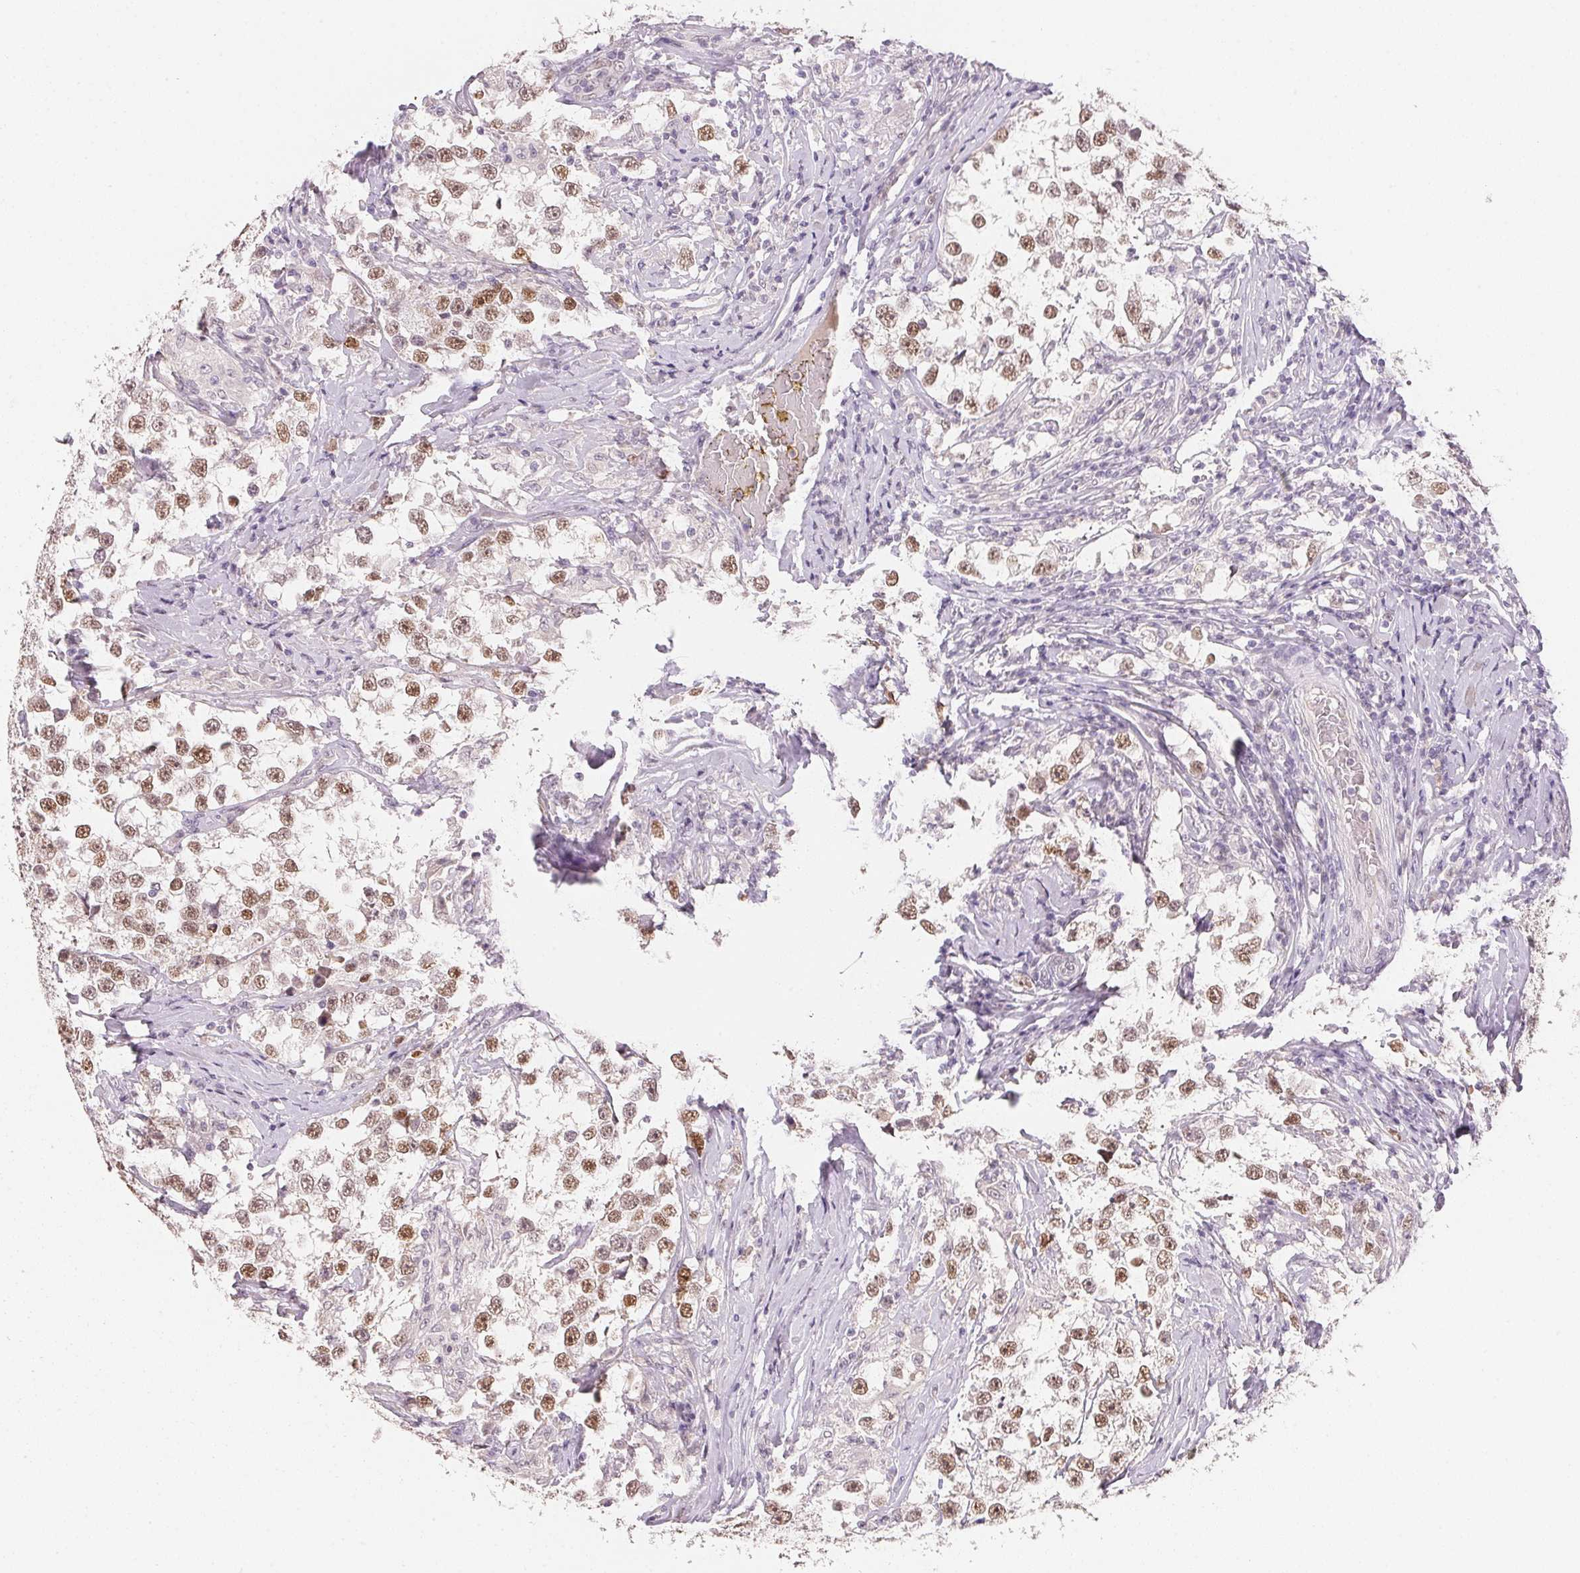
{"staining": {"intensity": "moderate", "quantity": ">75%", "location": "nuclear"}, "tissue": "testis cancer", "cell_type": "Tumor cells", "image_type": "cancer", "snomed": [{"axis": "morphology", "description": "Seminoma, NOS"}, {"axis": "topography", "description": "Testis"}], "caption": "Tumor cells exhibit moderate nuclear expression in about >75% of cells in seminoma (testis).", "gene": "POLR3G", "patient": {"sex": "male", "age": 46}}